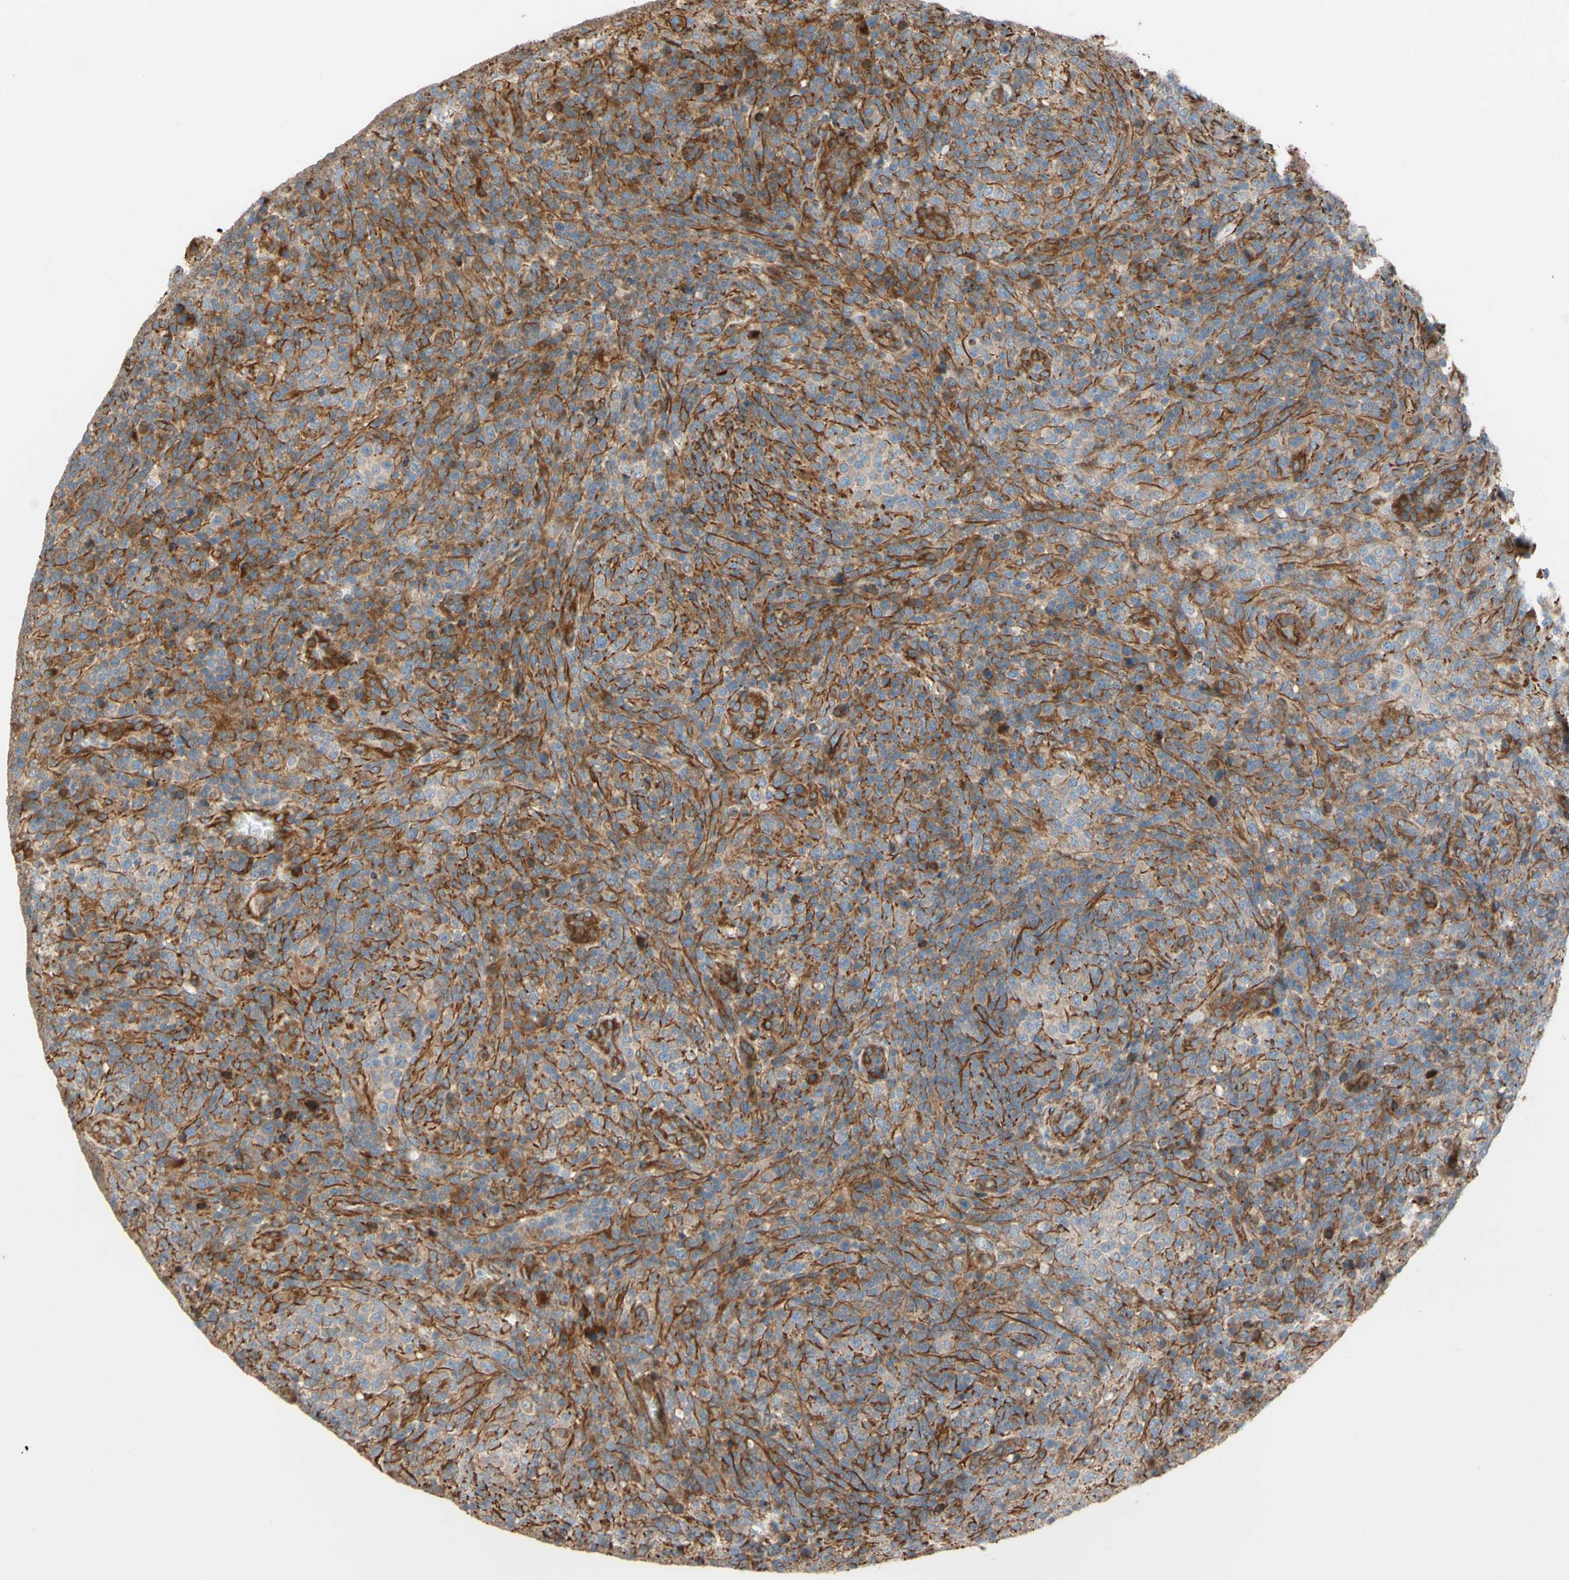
{"staining": {"intensity": "moderate", "quantity": ">75%", "location": "cytoplasmic/membranous"}, "tissue": "lymphoma", "cell_type": "Tumor cells", "image_type": "cancer", "snomed": [{"axis": "morphology", "description": "Malignant lymphoma, non-Hodgkin's type, High grade"}, {"axis": "topography", "description": "Lymph node"}], "caption": "Tumor cells display medium levels of moderate cytoplasmic/membranous expression in about >75% of cells in high-grade malignant lymphoma, non-Hodgkin's type.", "gene": "C1orf43", "patient": {"sex": "female", "age": 76}}